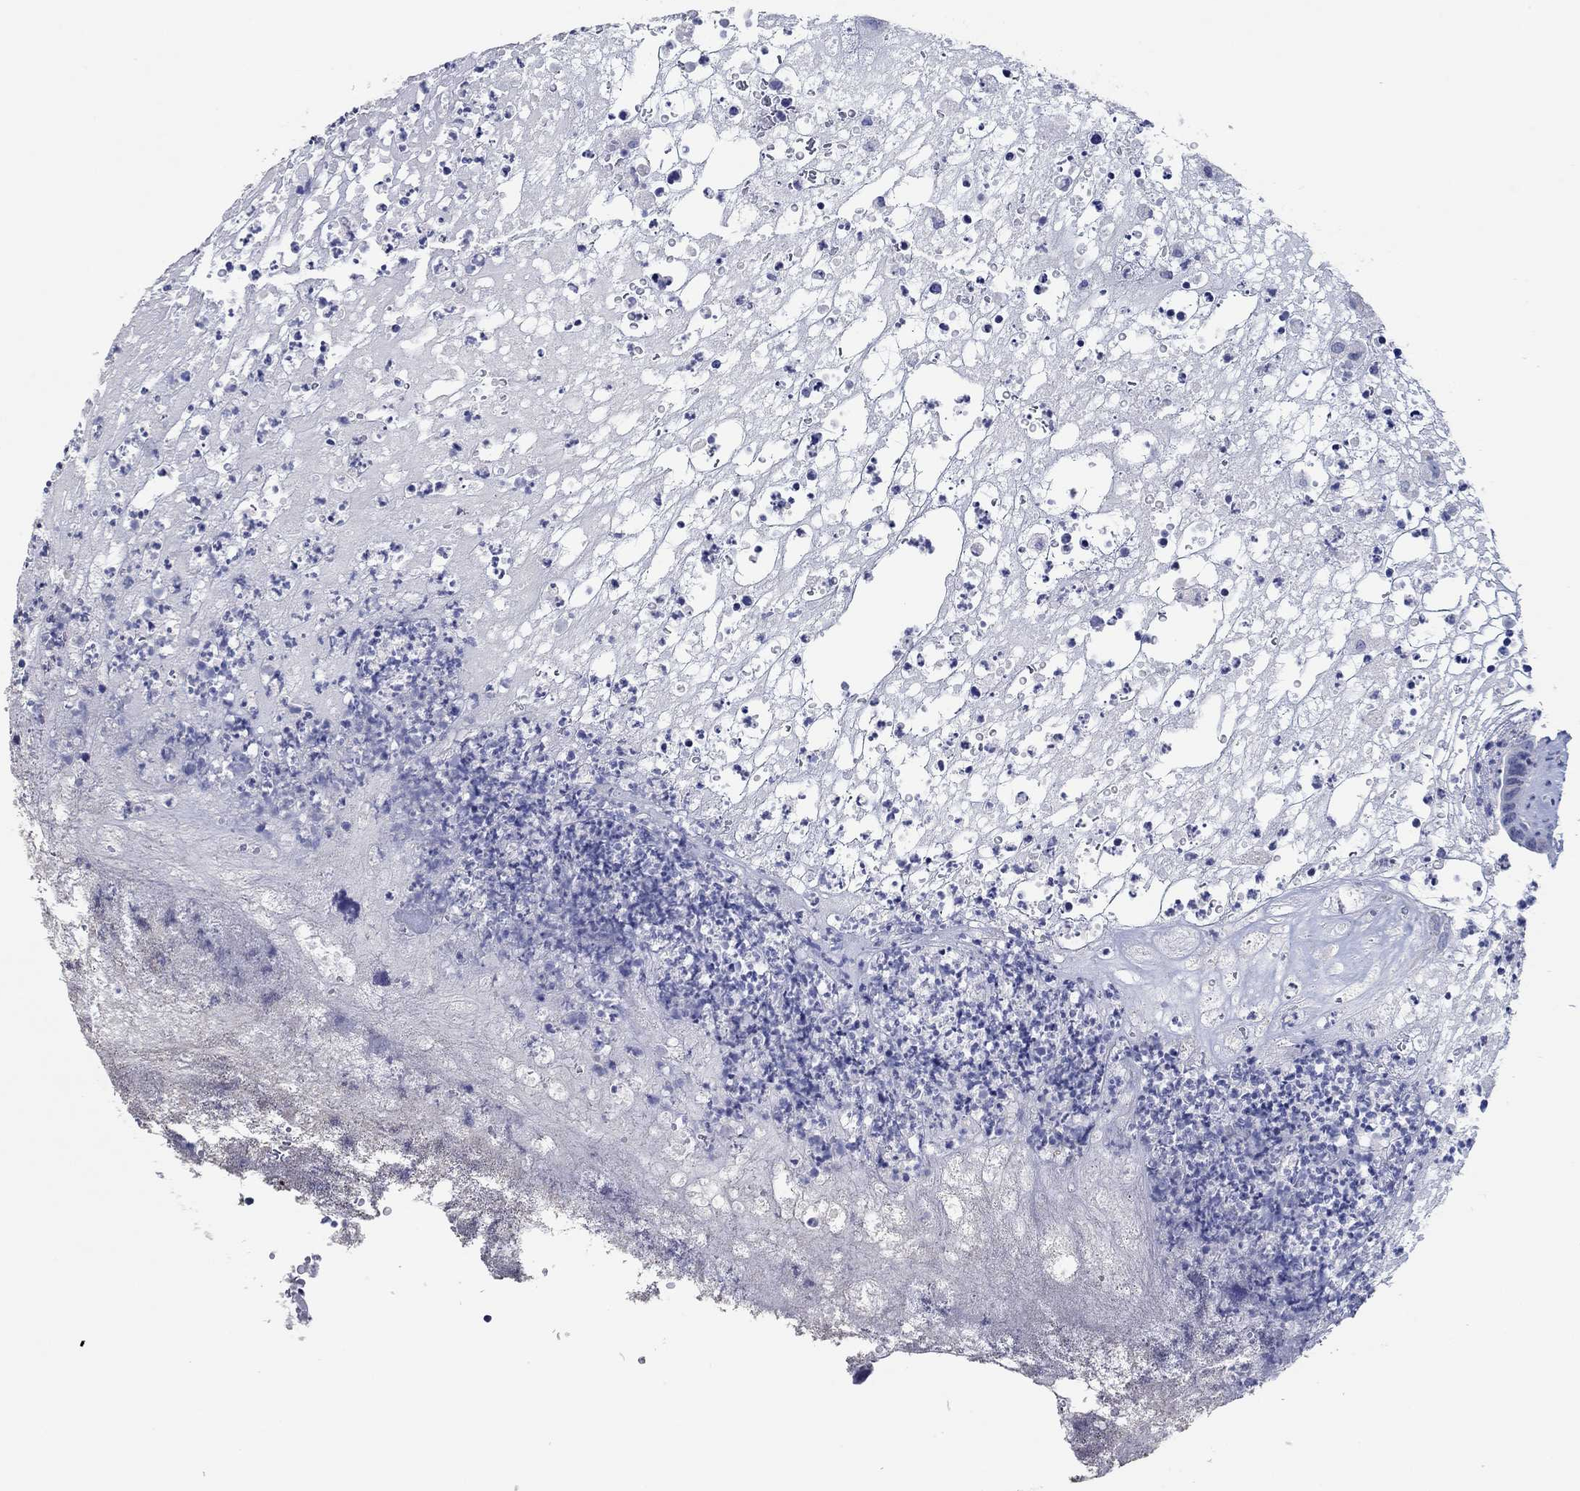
{"staining": {"intensity": "negative", "quantity": "none", "location": "none"}, "tissue": "colorectal cancer", "cell_type": "Tumor cells", "image_type": "cancer", "snomed": [{"axis": "morphology", "description": "Adenocarcinoma, NOS"}, {"axis": "topography", "description": "Colon"}], "caption": "Immunohistochemical staining of adenocarcinoma (colorectal) demonstrates no significant expression in tumor cells.", "gene": "POU5F1", "patient": {"sex": "female", "age": 75}}